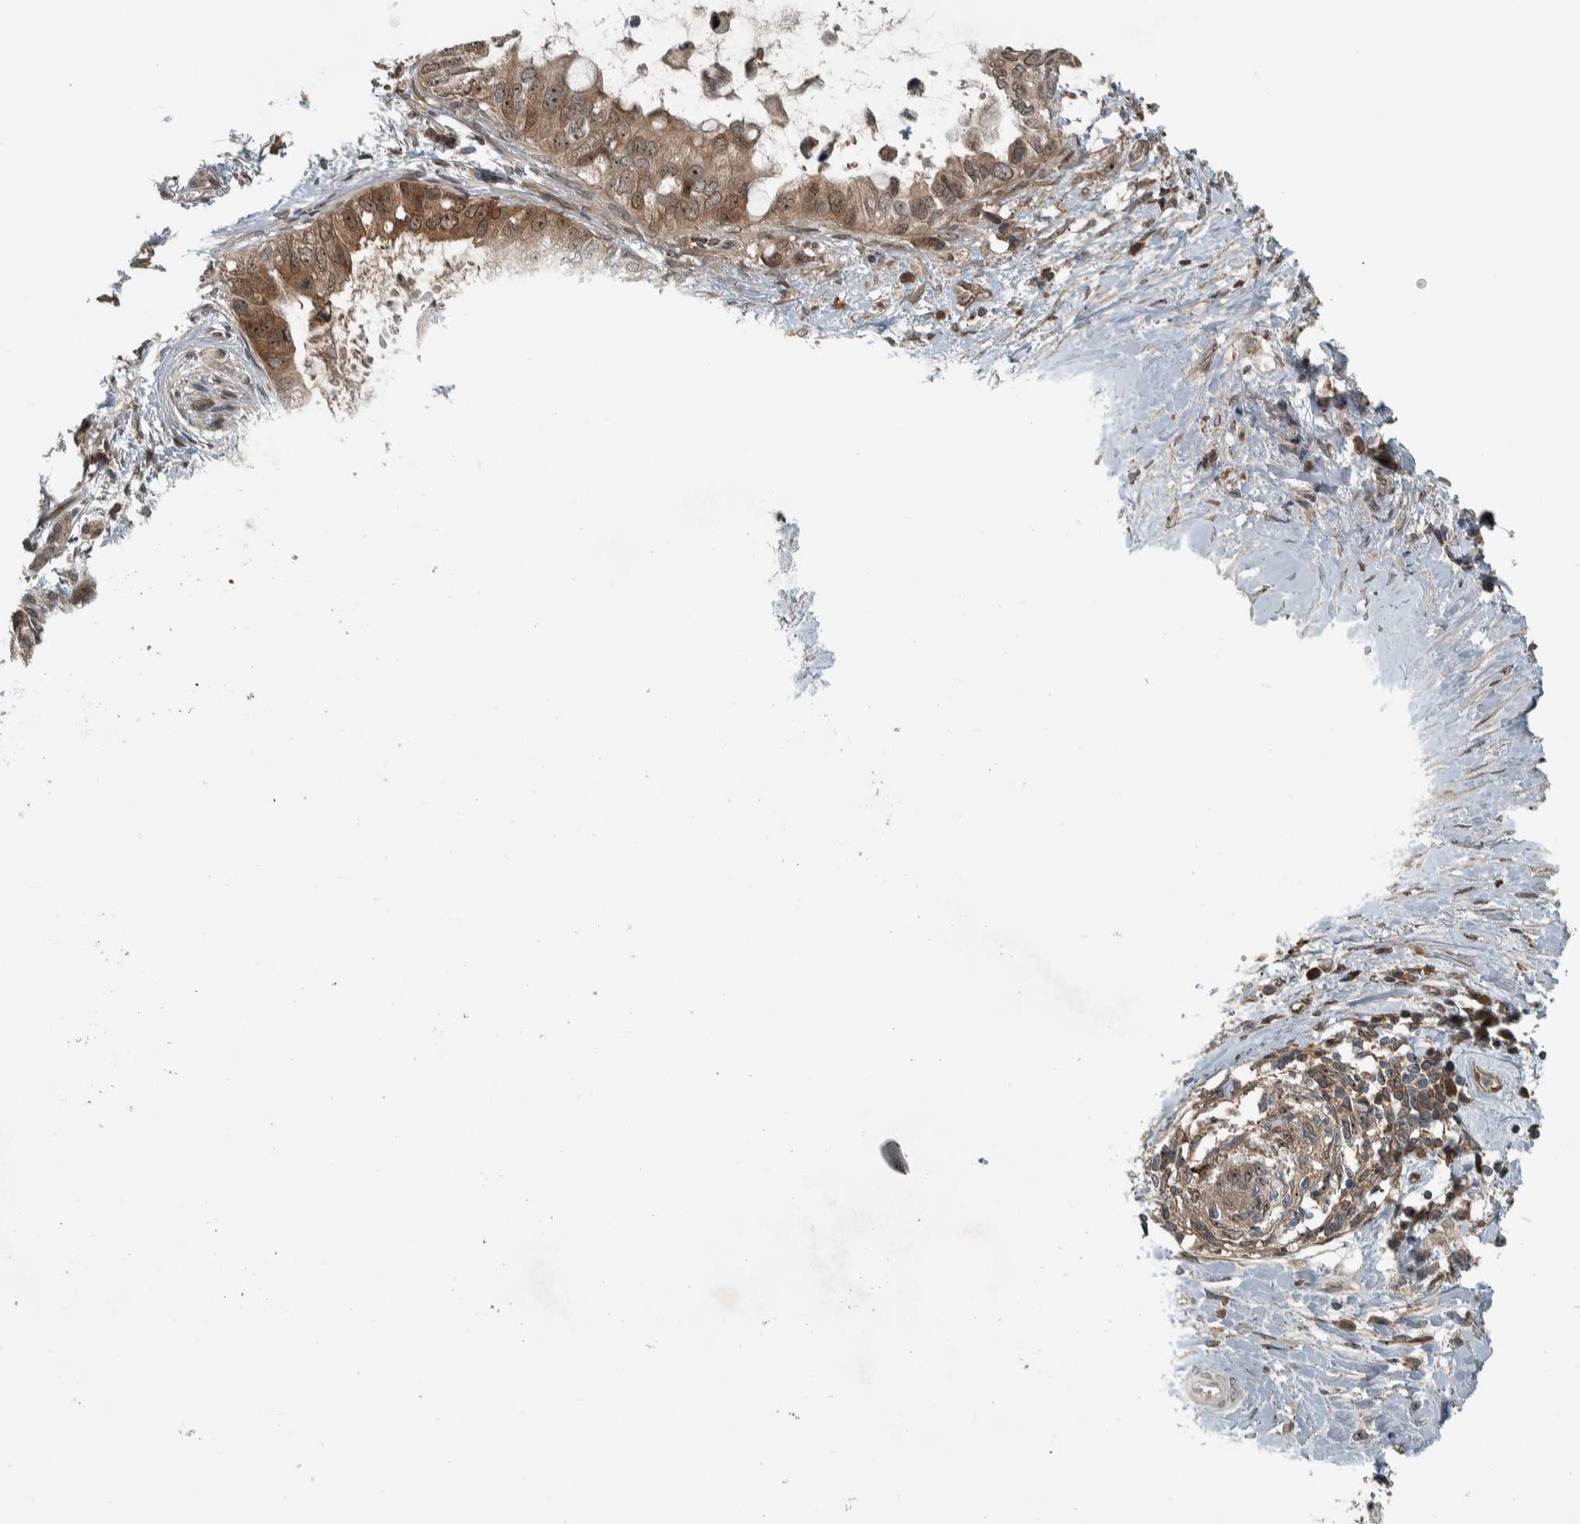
{"staining": {"intensity": "moderate", "quantity": ">75%", "location": "cytoplasmic/membranous,nuclear"}, "tissue": "pancreatic cancer", "cell_type": "Tumor cells", "image_type": "cancer", "snomed": [{"axis": "morphology", "description": "Adenocarcinoma, NOS"}, {"axis": "topography", "description": "Pancreas"}], "caption": "A brown stain highlights moderate cytoplasmic/membranous and nuclear staining of a protein in human pancreatic cancer tumor cells.", "gene": "XPO5", "patient": {"sex": "female", "age": 56}}